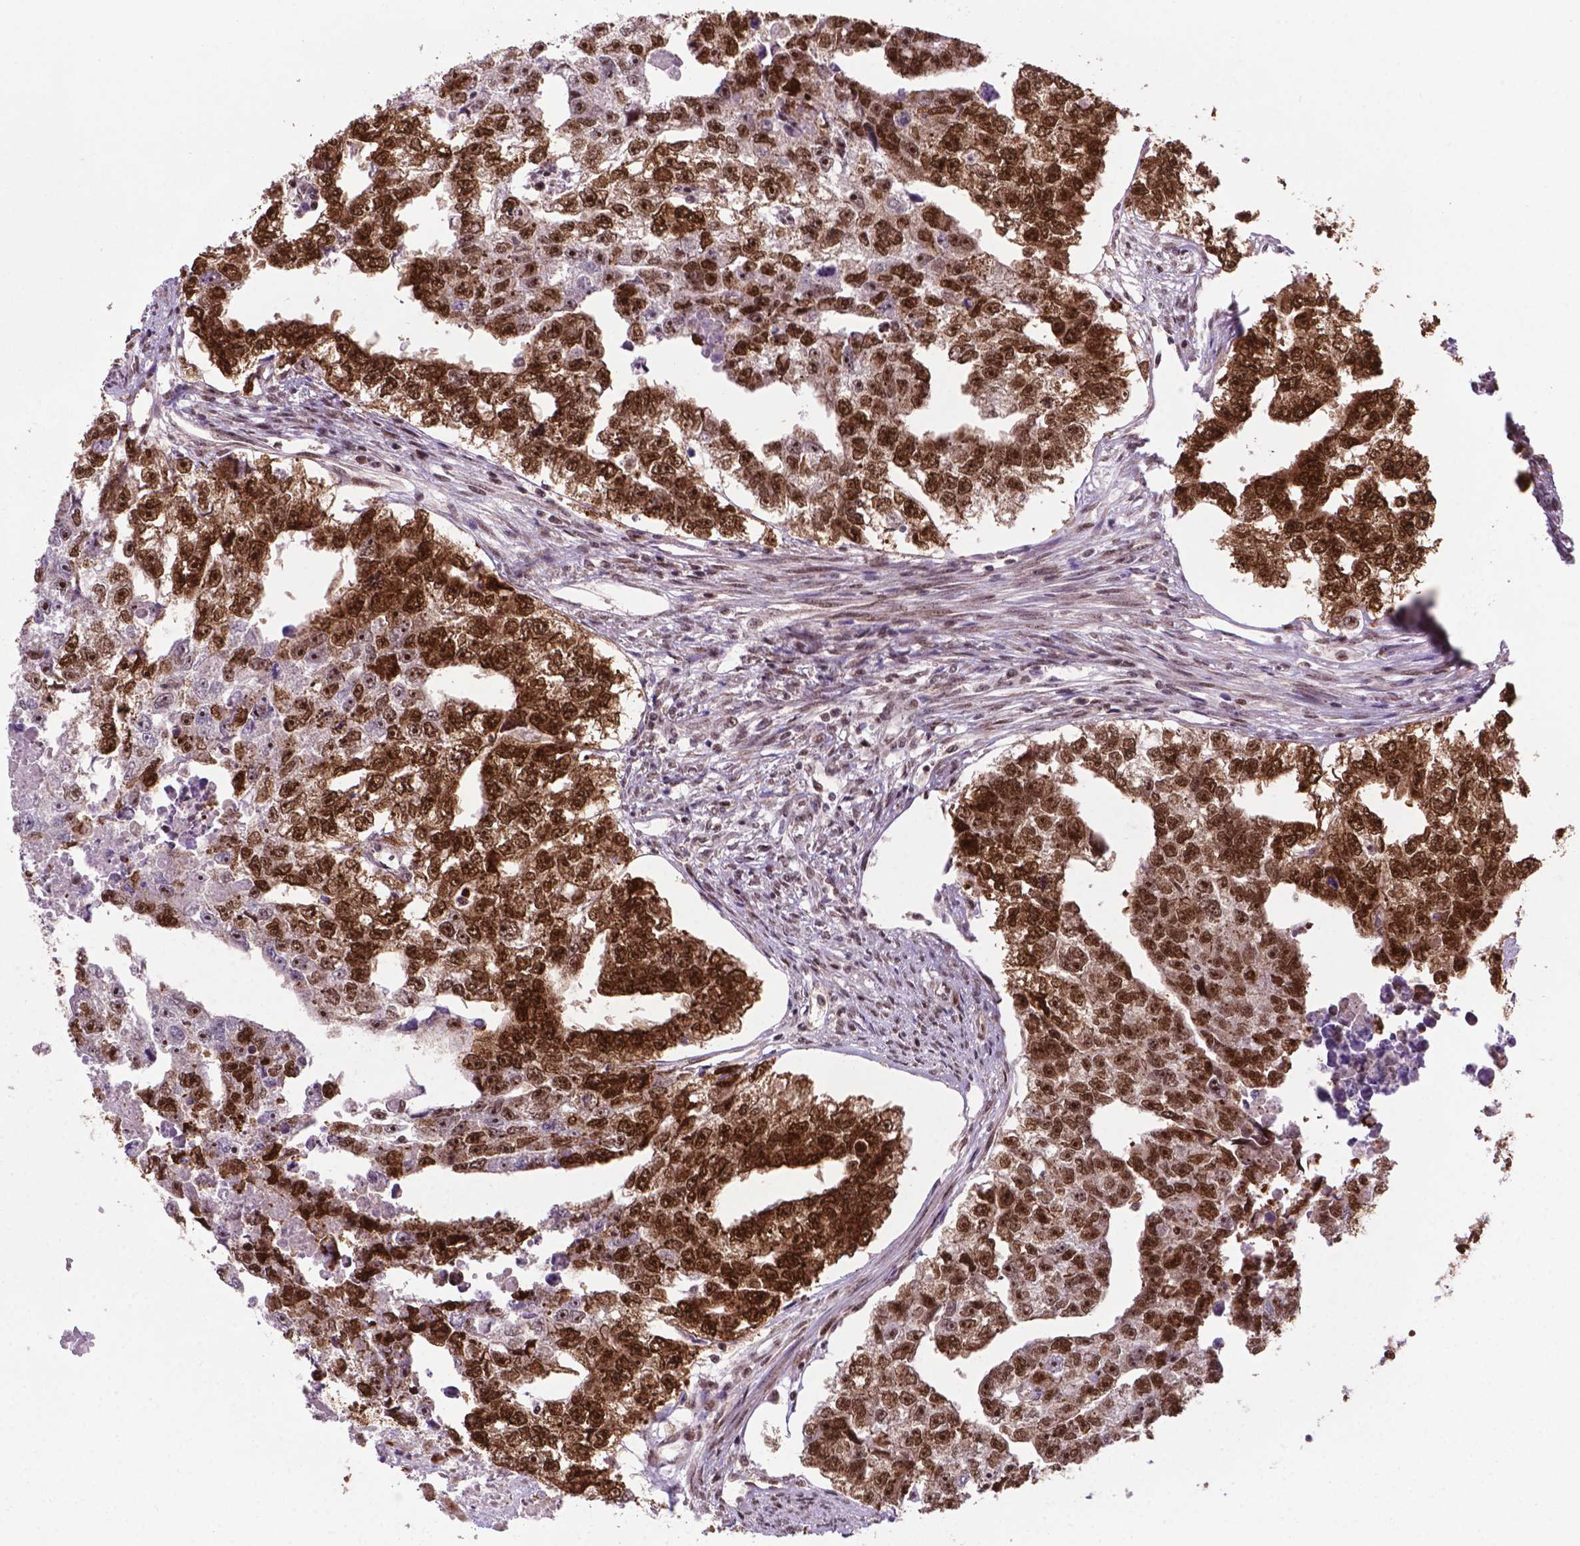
{"staining": {"intensity": "strong", "quantity": ">75%", "location": "cytoplasmic/membranous,nuclear"}, "tissue": "testis cancer", "cell_type": "Tumor cells", "image_type": "cancer", "snomed": [{"axis": "morphology", "description": "Carcinoma, Embryonal, NOS"}, {"axis": "morphology", "description": "Teratoma, malignant, NOS"}, {"axis": "topography", "description": "Testis"}], "caption": "Human testis cancer stained with a protein marker exhibits strong staining in tumor cells.", "gene": "CSNK2A1", "patient": {"sex": "male", "age": 44}}